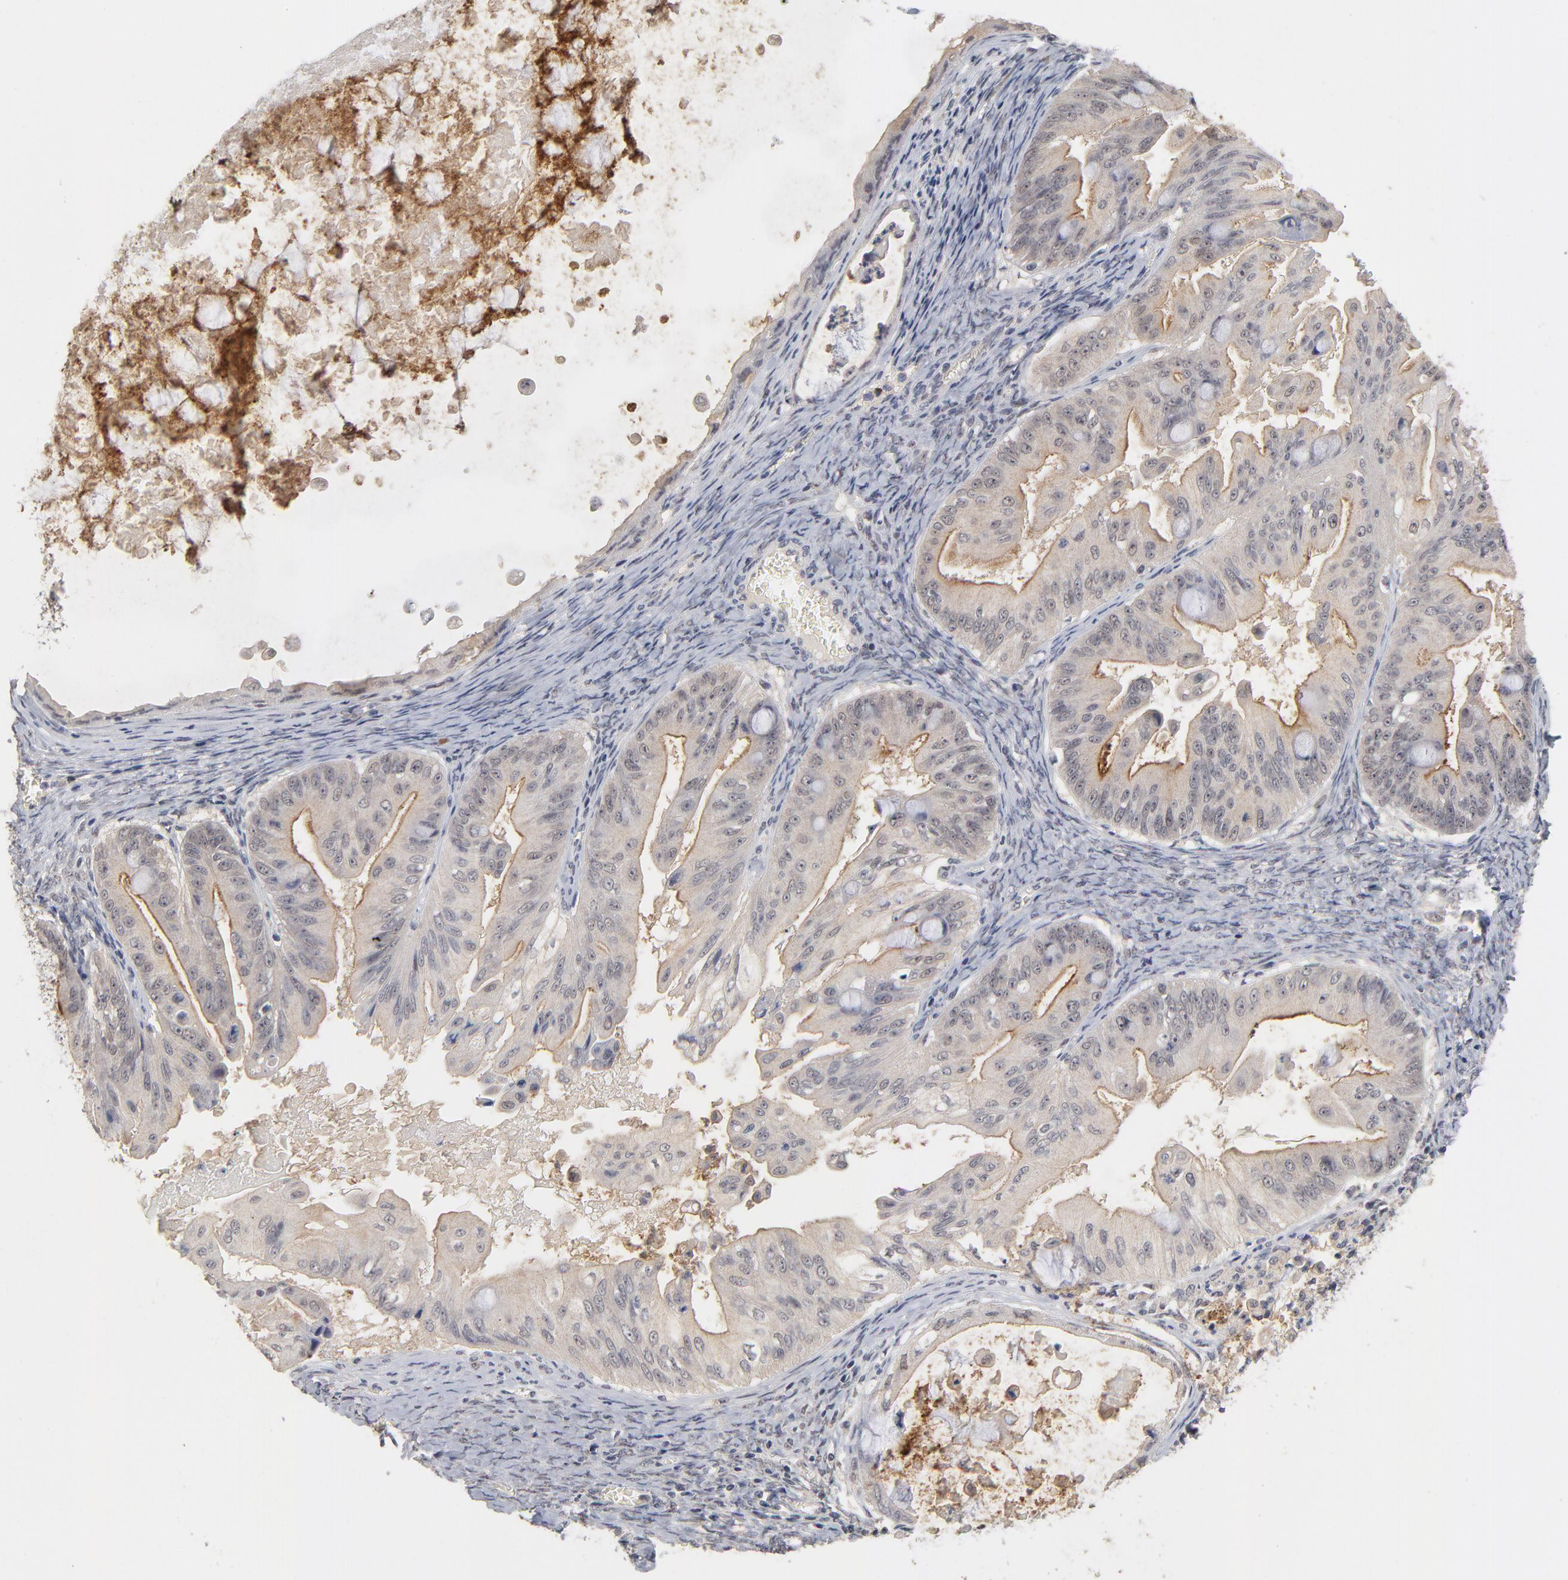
{"staining": {"intensity": "moderate", "quantity": ">75%", "location": "cytoplasmic/membranous"}, "tissue": "ovarian cancer", "cell_type": "Tumor cells", "image_type": "cancer", "snomed": [{"axis": "morphology", "description": "Cystadenocarcinoma, mucinous, NOS"}, {"axis": "topography", "description": "Ovary"}], "caption": "Immunohistochemical staining of human ovarian cancer displays moderate cytoplasmic/membranous protein positivity in approximately >75% of tumor cells.", "gene": "WSB1", "patient": {"sex": "female", "age": 37}}